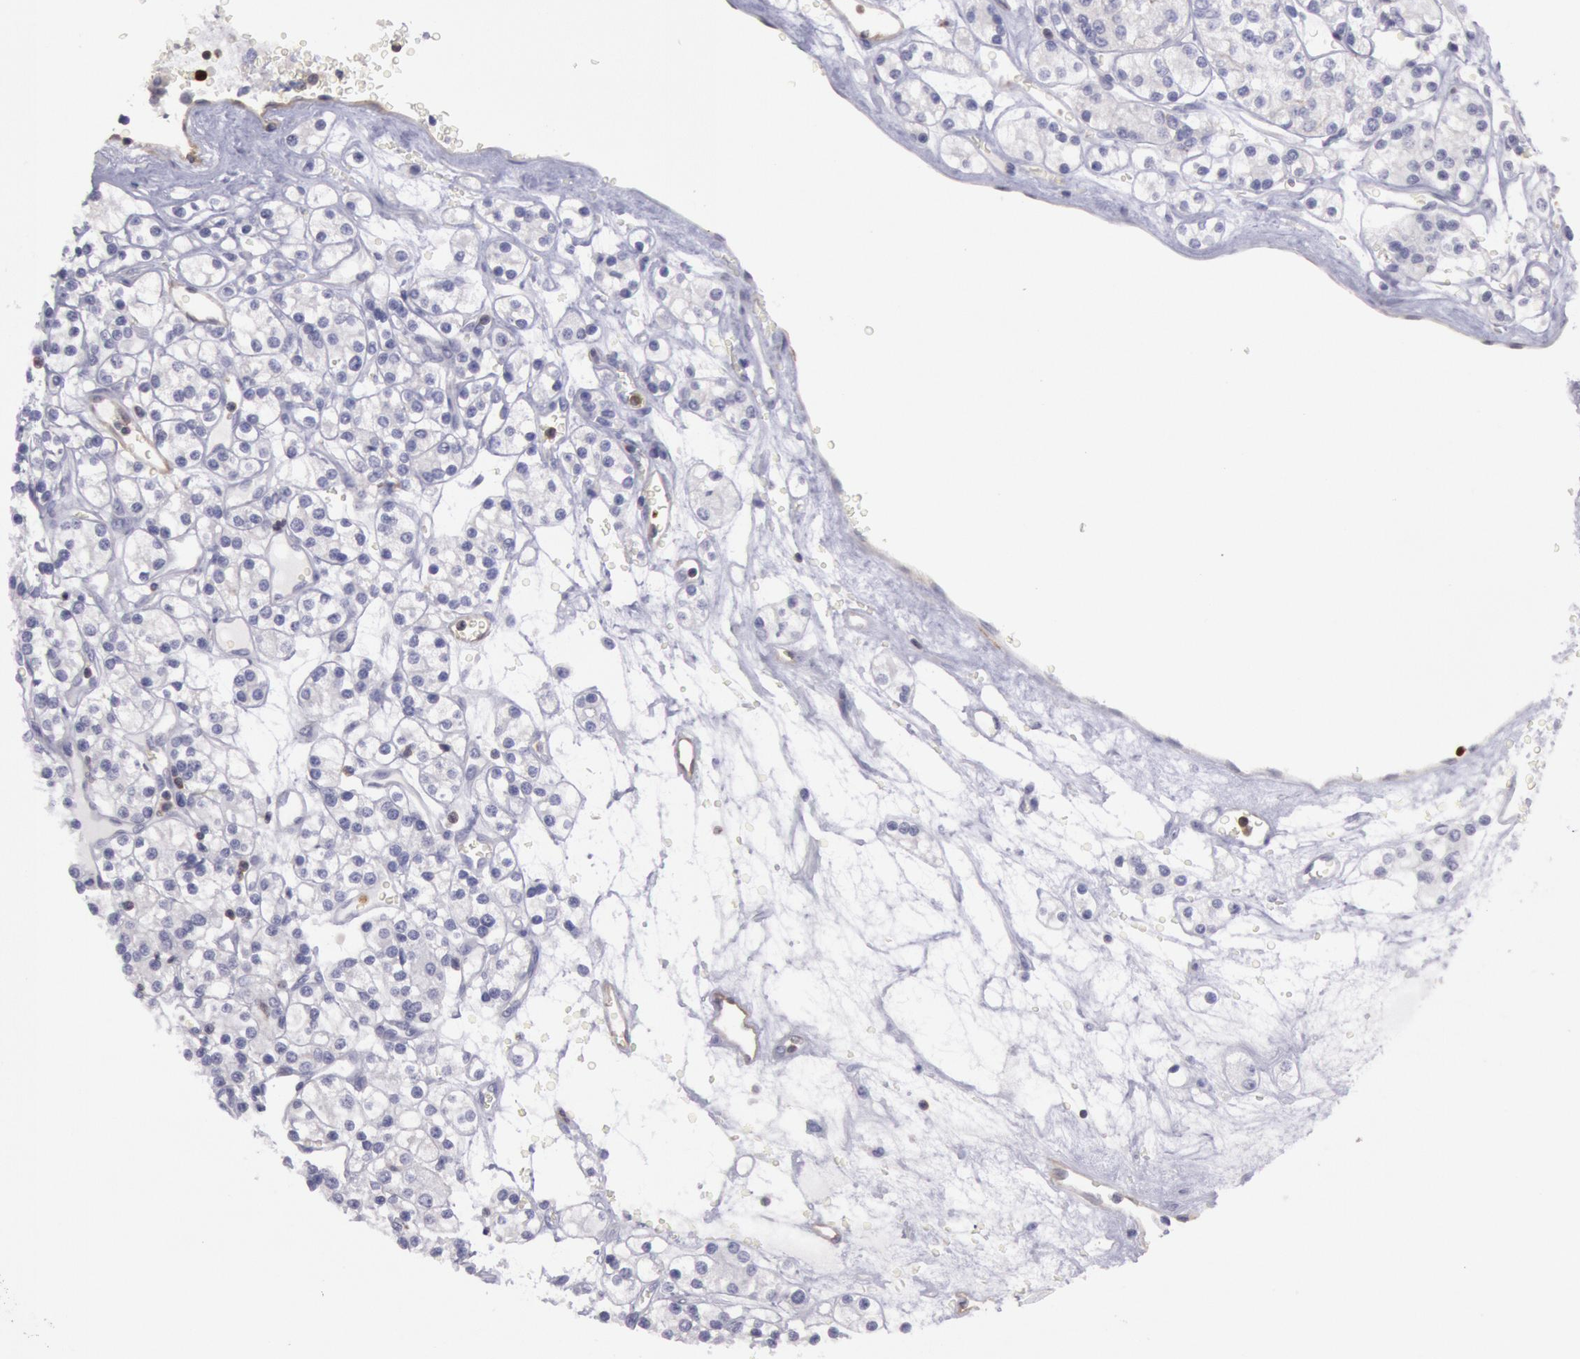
{"staining": {"intensity": "negative", "quantity": "none", "location": "none"}, "tissue": "renal cancer", "cell_type": "Tumor cells", "image_type": "cancer", "snomed": [{"axis": "morphology", "description": "Adenocarcinoma, NOS"}, {"axis": "topography", "description": "Kidney"}], "caption": "The immunohistochemistry (IHC) image has no significant staining in tumor cells of renal cancer (adenocarcinoma) tissue.", "gene": "RAB27A", "patient": {"sex": "female", "age": 62}}